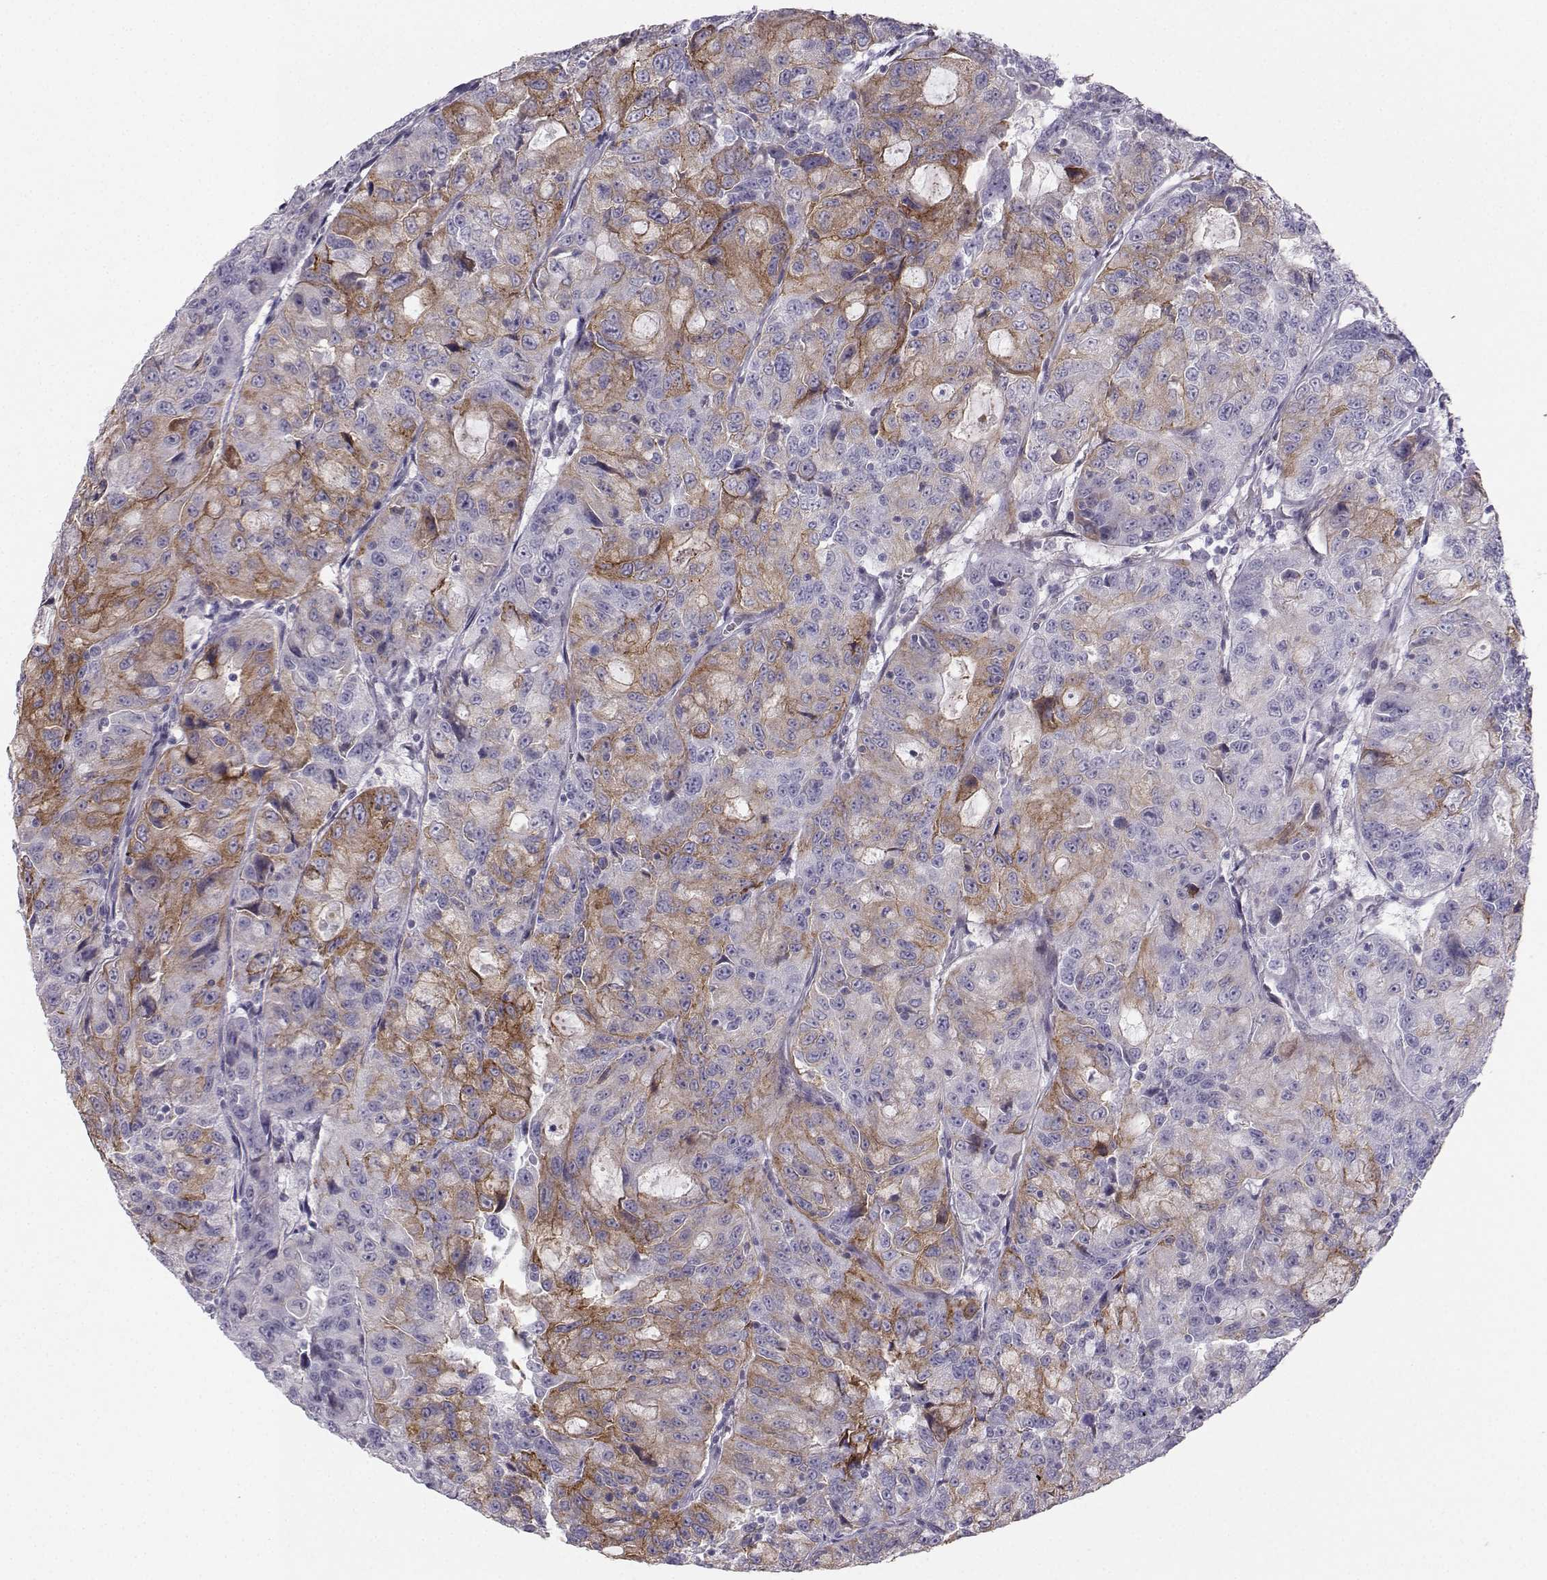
{"staining": {"intensity": "strong", "quantity": "25%-75%", "location": "cytoplasmic/membranous"}, "tissue": "urothelial cancer", "cell_type": "Tumor cells", "image_type": "cancer", "snomed": [{"axis": "morphology", "description": "Urothelial carcinoma, NOS"}, {"axis": "morphology", "description": "Urothelial carcinoma, High grade"}, {"axis": "topography", "description": "Urinary bladder"}], "caption": "The micrograph shows immunohistochemical staining of urothelial cancer. There is strong cytoplasmic/membranous staining is seen in approximately 25%-75% of tumor cells. (DAB (3,3'-diaminobenzidine) IHC with brightfield microscopy, high magnification).", "gene": "CASR", "patient": {"sex": "female", "age": 73}}